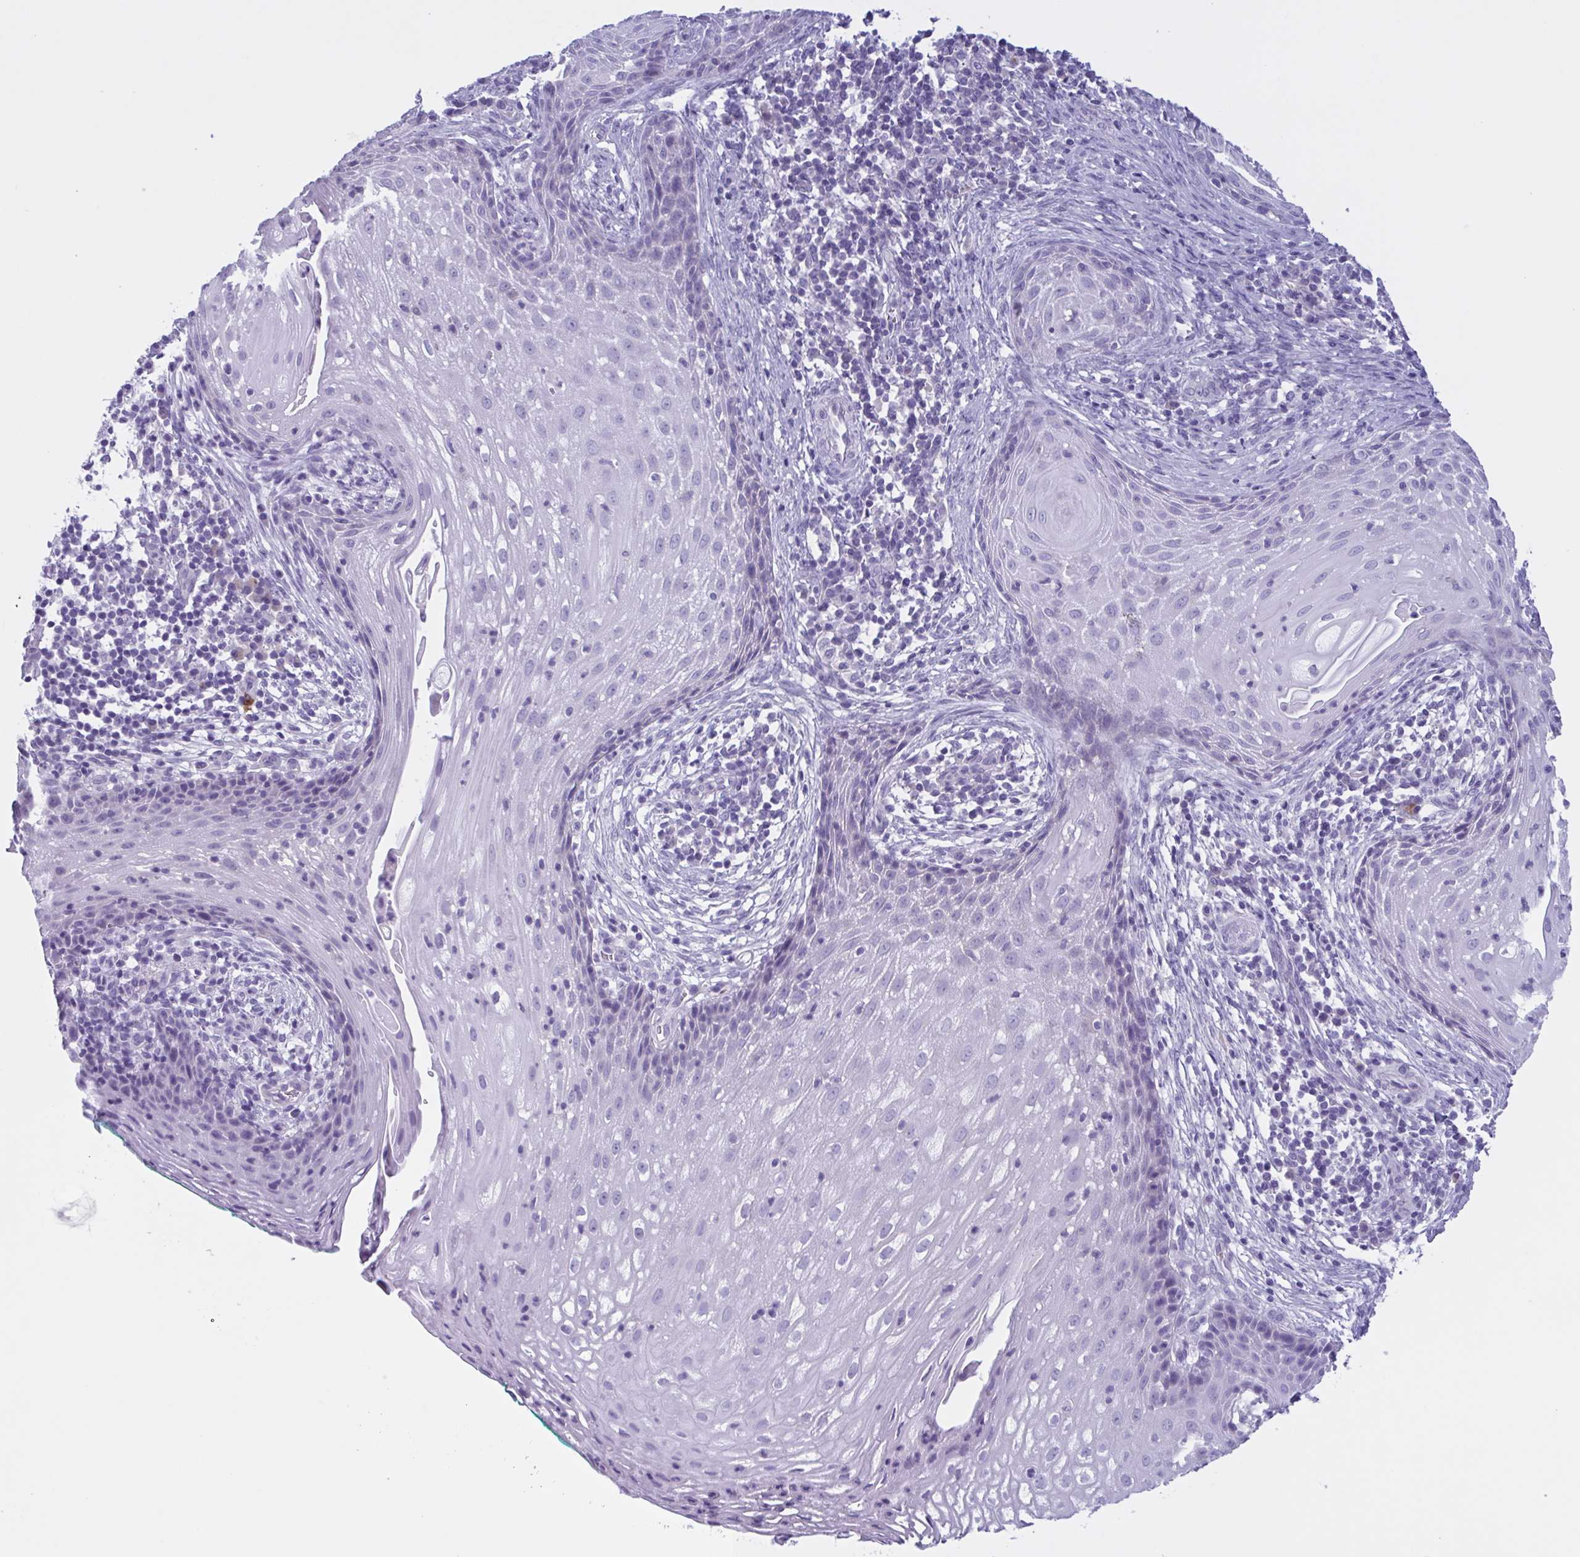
{"staining": {"intensity": "negative", "quantity": "none", "location": "none"}, "tissue": "cervical cancer", "cell_type": "Tumor cells", "image_type": "cancer", "snomed": [{"axis": "morphology", "description": "Squamous cell carcinoma, NOS"}, {"axis": "topography", "description": "Cervix"}], "caption": "Tumor cells show no significant protein positivity in cervical cancer. (DAB IHC visualized using brightfield microscopy, high magnification).", "gene": "INAFM1", "patient": {"sex": "female", "age": 30}}